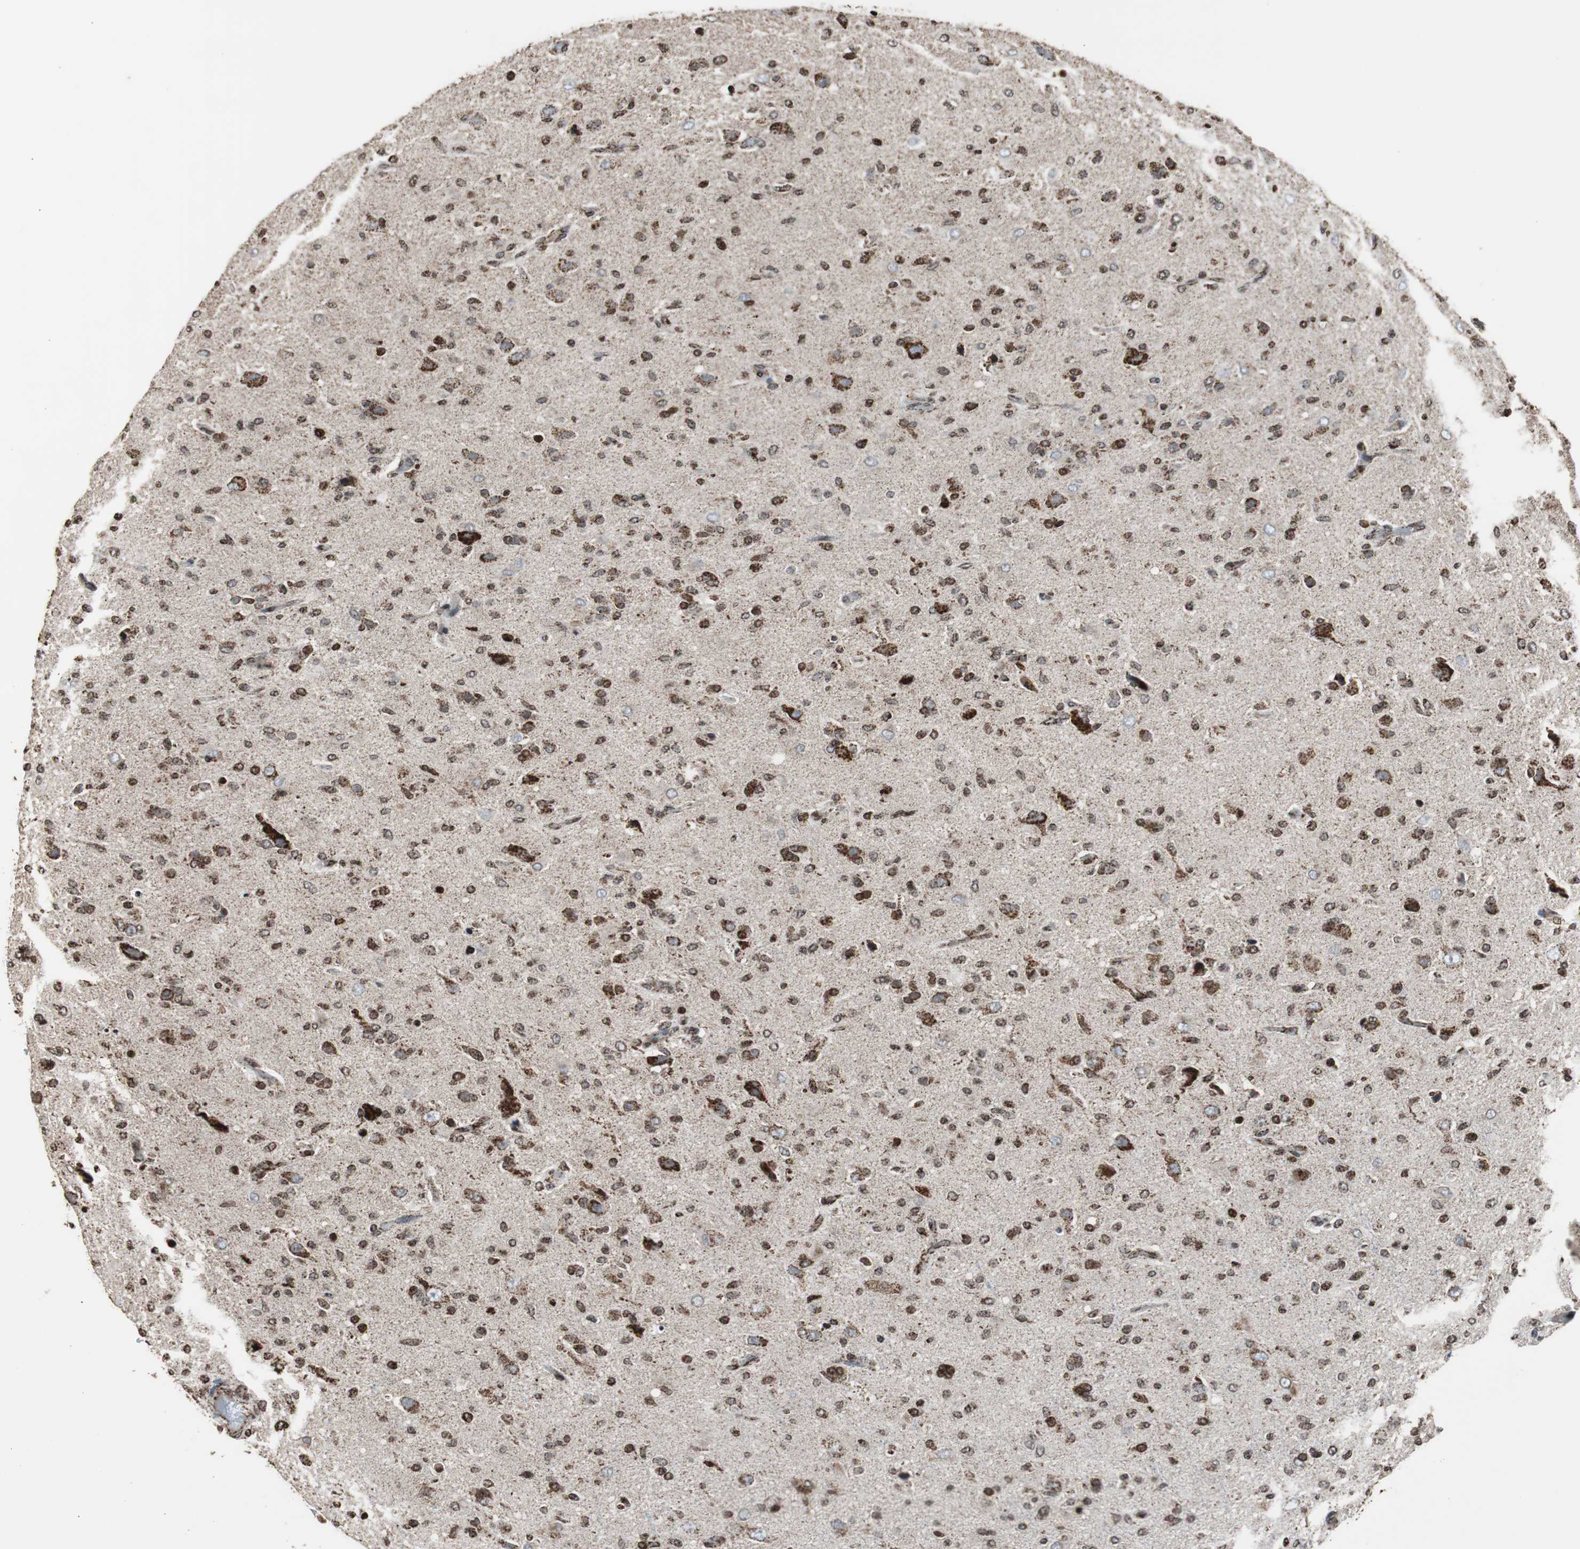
{"staining": {"intensity": "strong", "quantity": ">75%", "location": "cytoplasmic/membranous"}, "tissue": "glioma", "cell_type": "Tumor cells", "image_type": "cancer", "snomed": [{"axis": "morphology", "description": "Glioma, malignant, High grade"}, {"axis": "topography", "description": "Brain"}], "caption": "Immunohistochemistry (IHC) (DAB) staining of malignant glioma (high-grade) exhibits strong cytoplasmic/membranous protein expression in about >75% of tumor cells.", "gene": "HSPA9", "patient": {"sex": "male", "age": 71}}